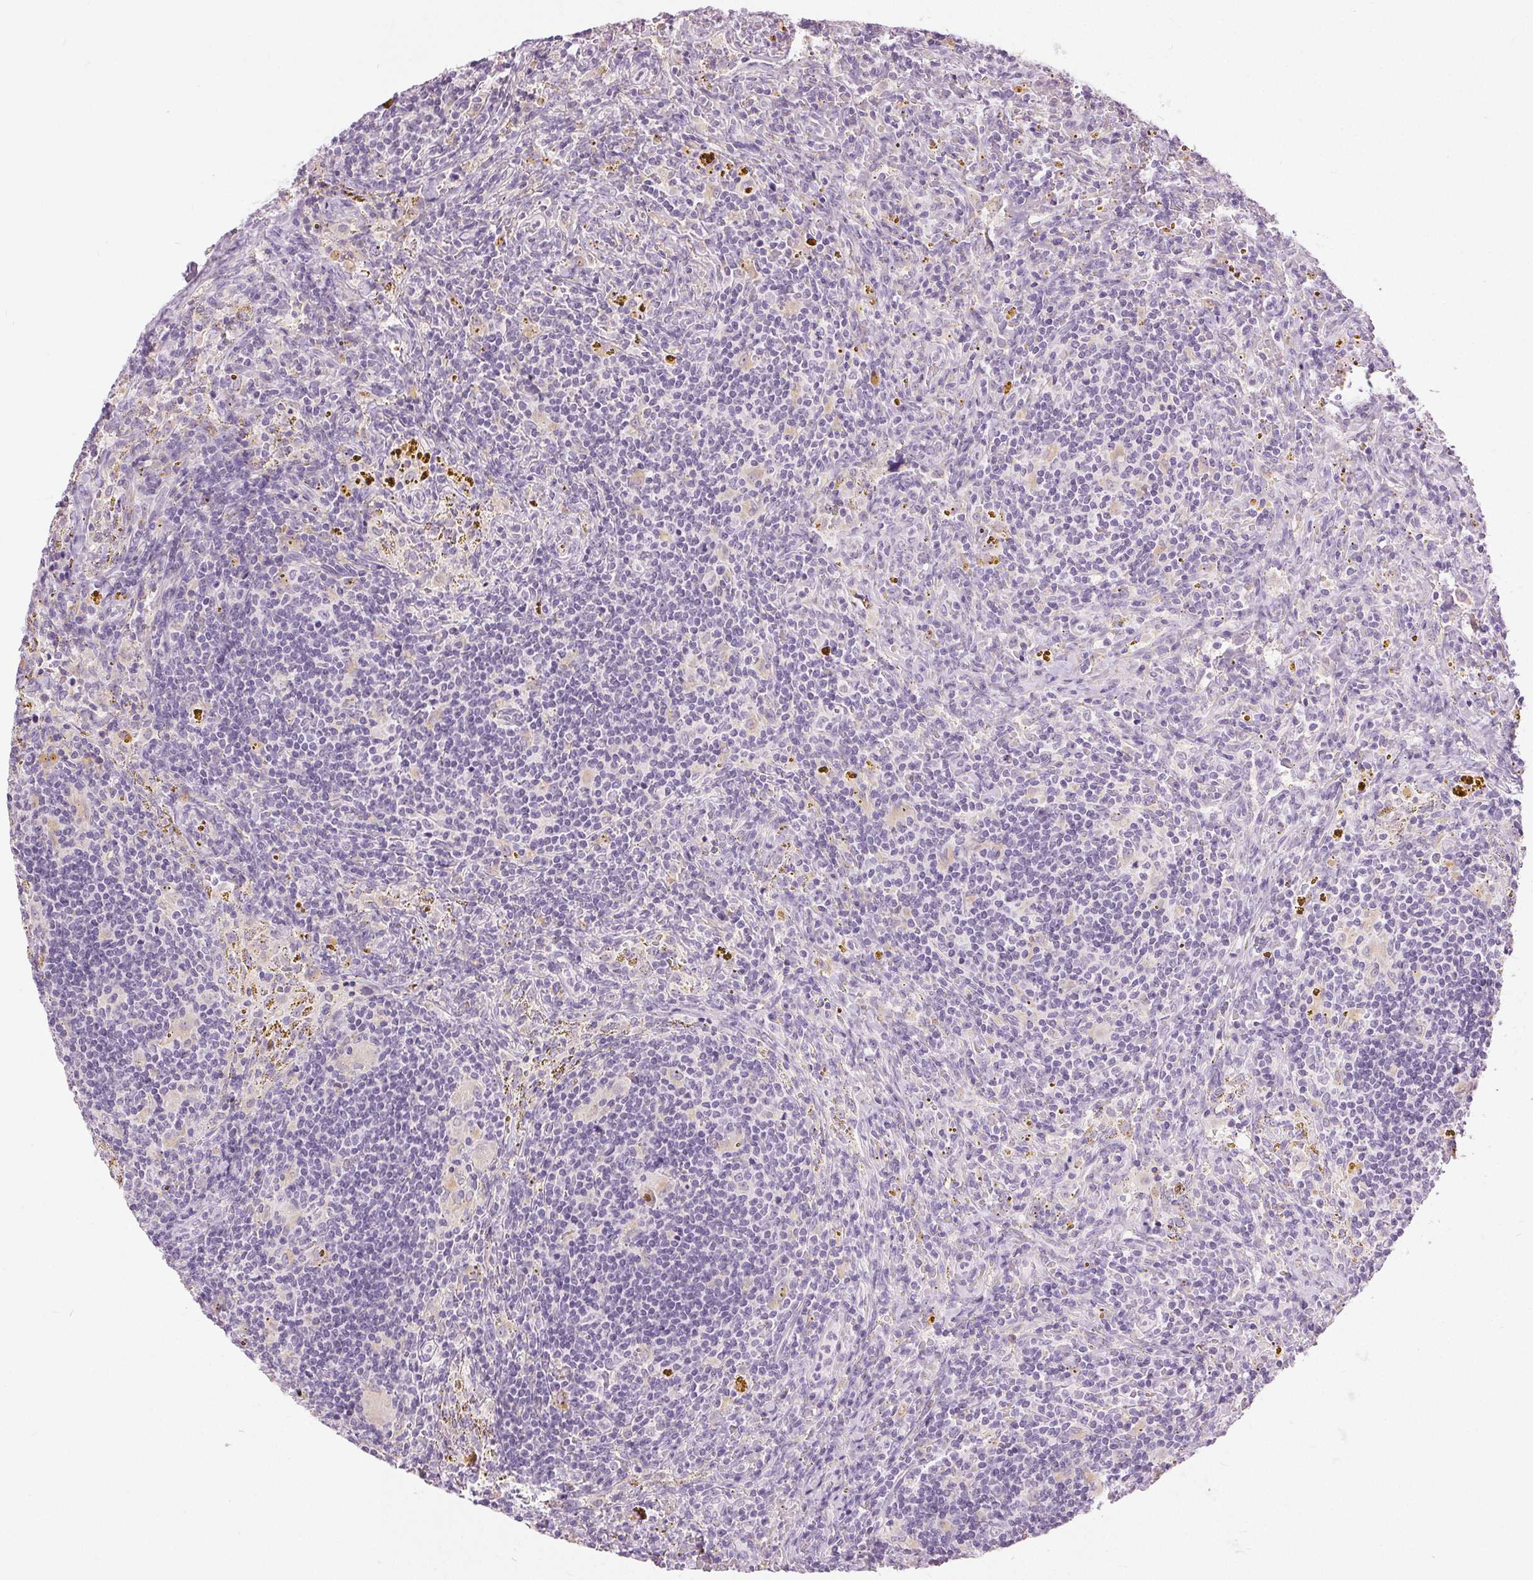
{"staining": {"intensity": "negative", "quantity": "none", "location": "none"}, "tissue": "lymphoma", "cell_type": "Tumor cells", "image_type": "cancer", "snomed": [{"axis": "morphology", "description": "Malignant lymphoma, non-Hodgkin's type, Low grade"}, {"axis": "topography", "description": "Spleen"}], "caption": "Tumor cells show no significant protein expression in lymphoma.", "gene": "DSG3", "patient": {"sex": "female", "age": 70}}